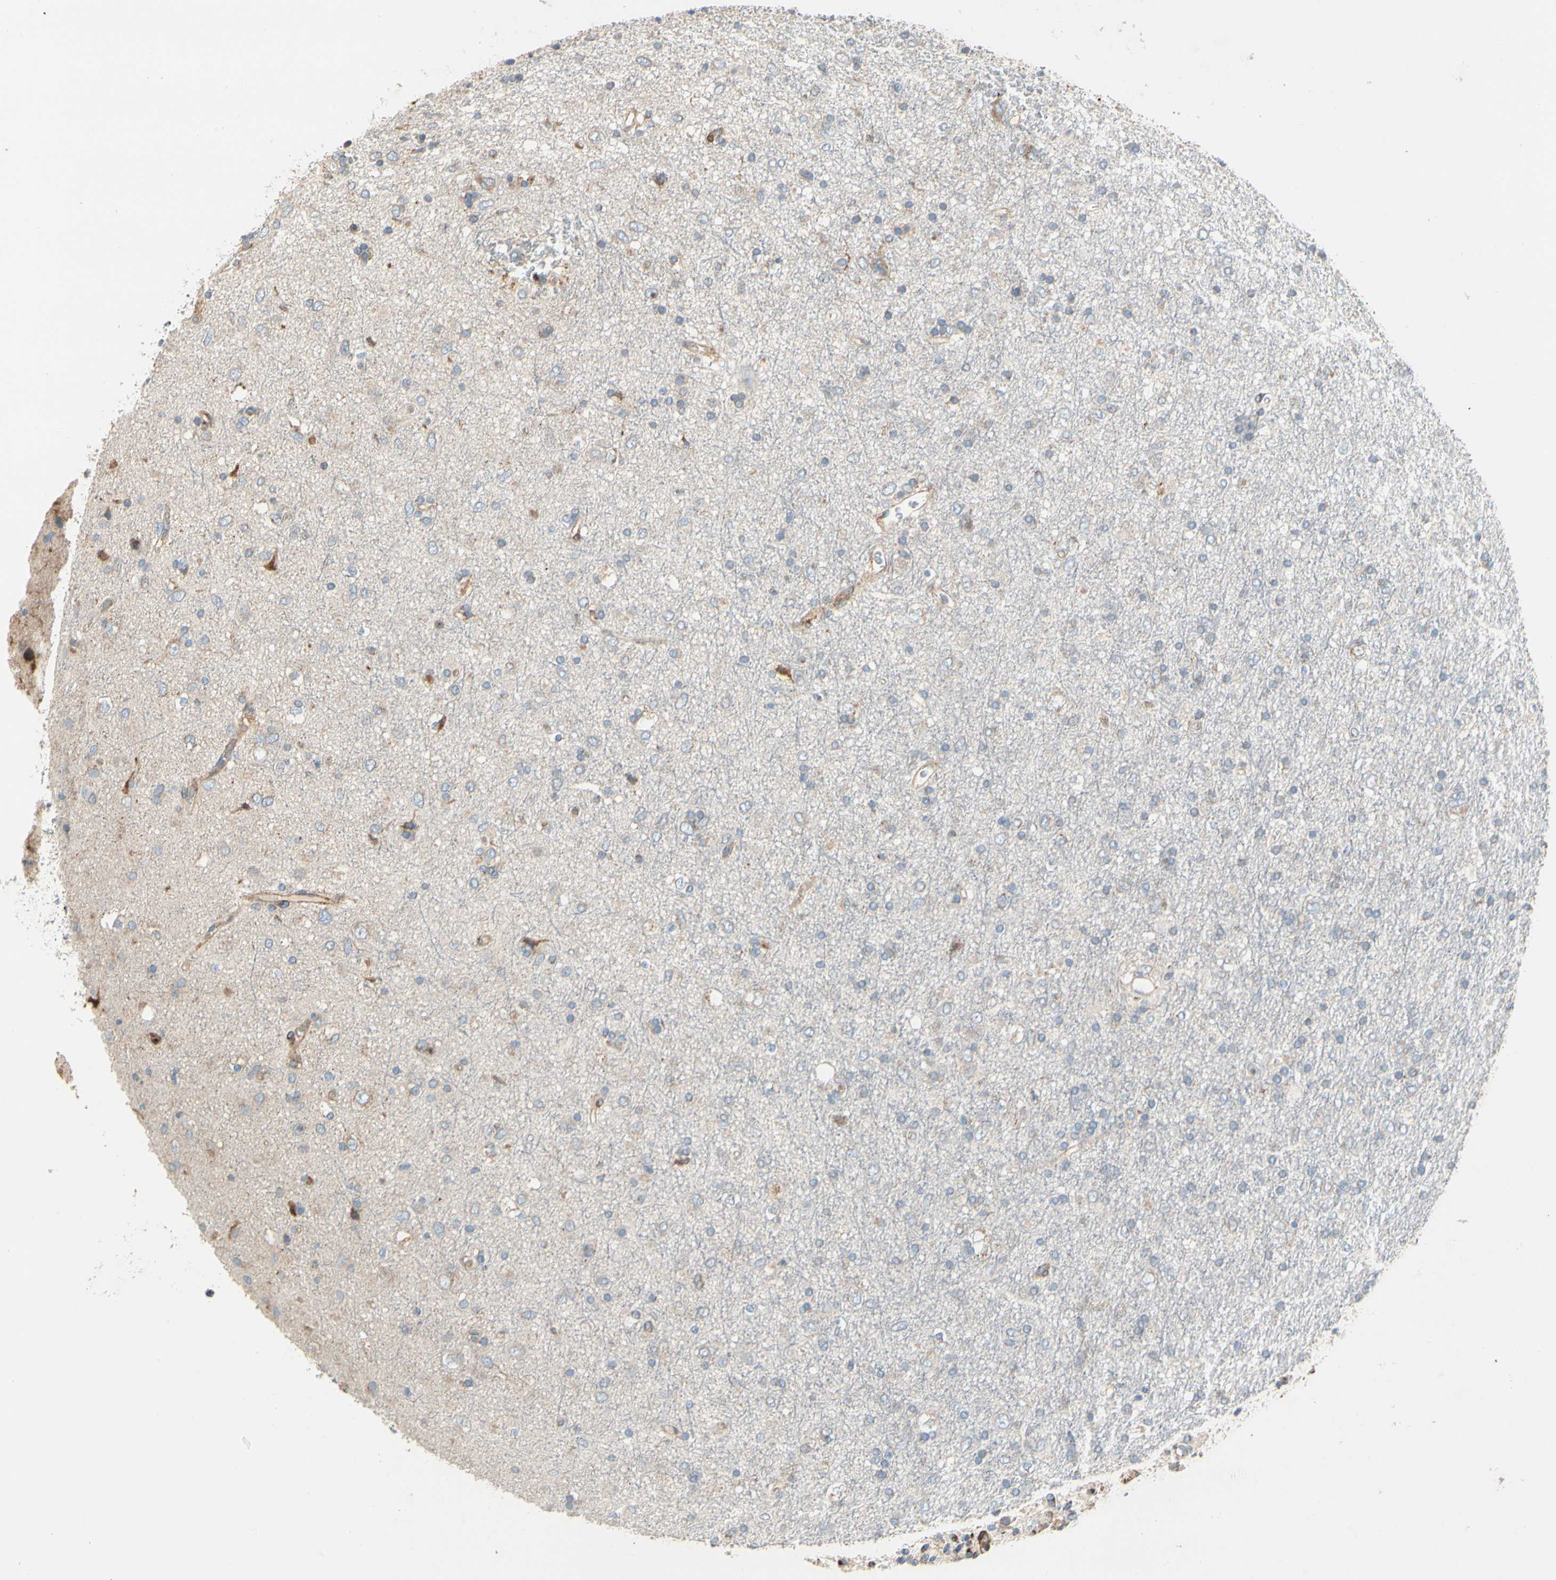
{"staining": {"intensity": "weak", "quantity": ">75%", "location": "cytoplasmic/membranous"}, "tissue": "glioma", "cell_type": "Tumor cells", "image_type": "cancer", "snomed": [{"axis": "morphology", "description": "Glioma, malignant, Low grade"}, {"axis": "topography", "description": "Brain"}], "caption": "Protein expression analysis of human glioma reveals weak cytoplasmic/membranous expression in approximately >75% of tumor cells.", "gene": "MRPL9", "patient": {"sex": "male", "age": 77}}